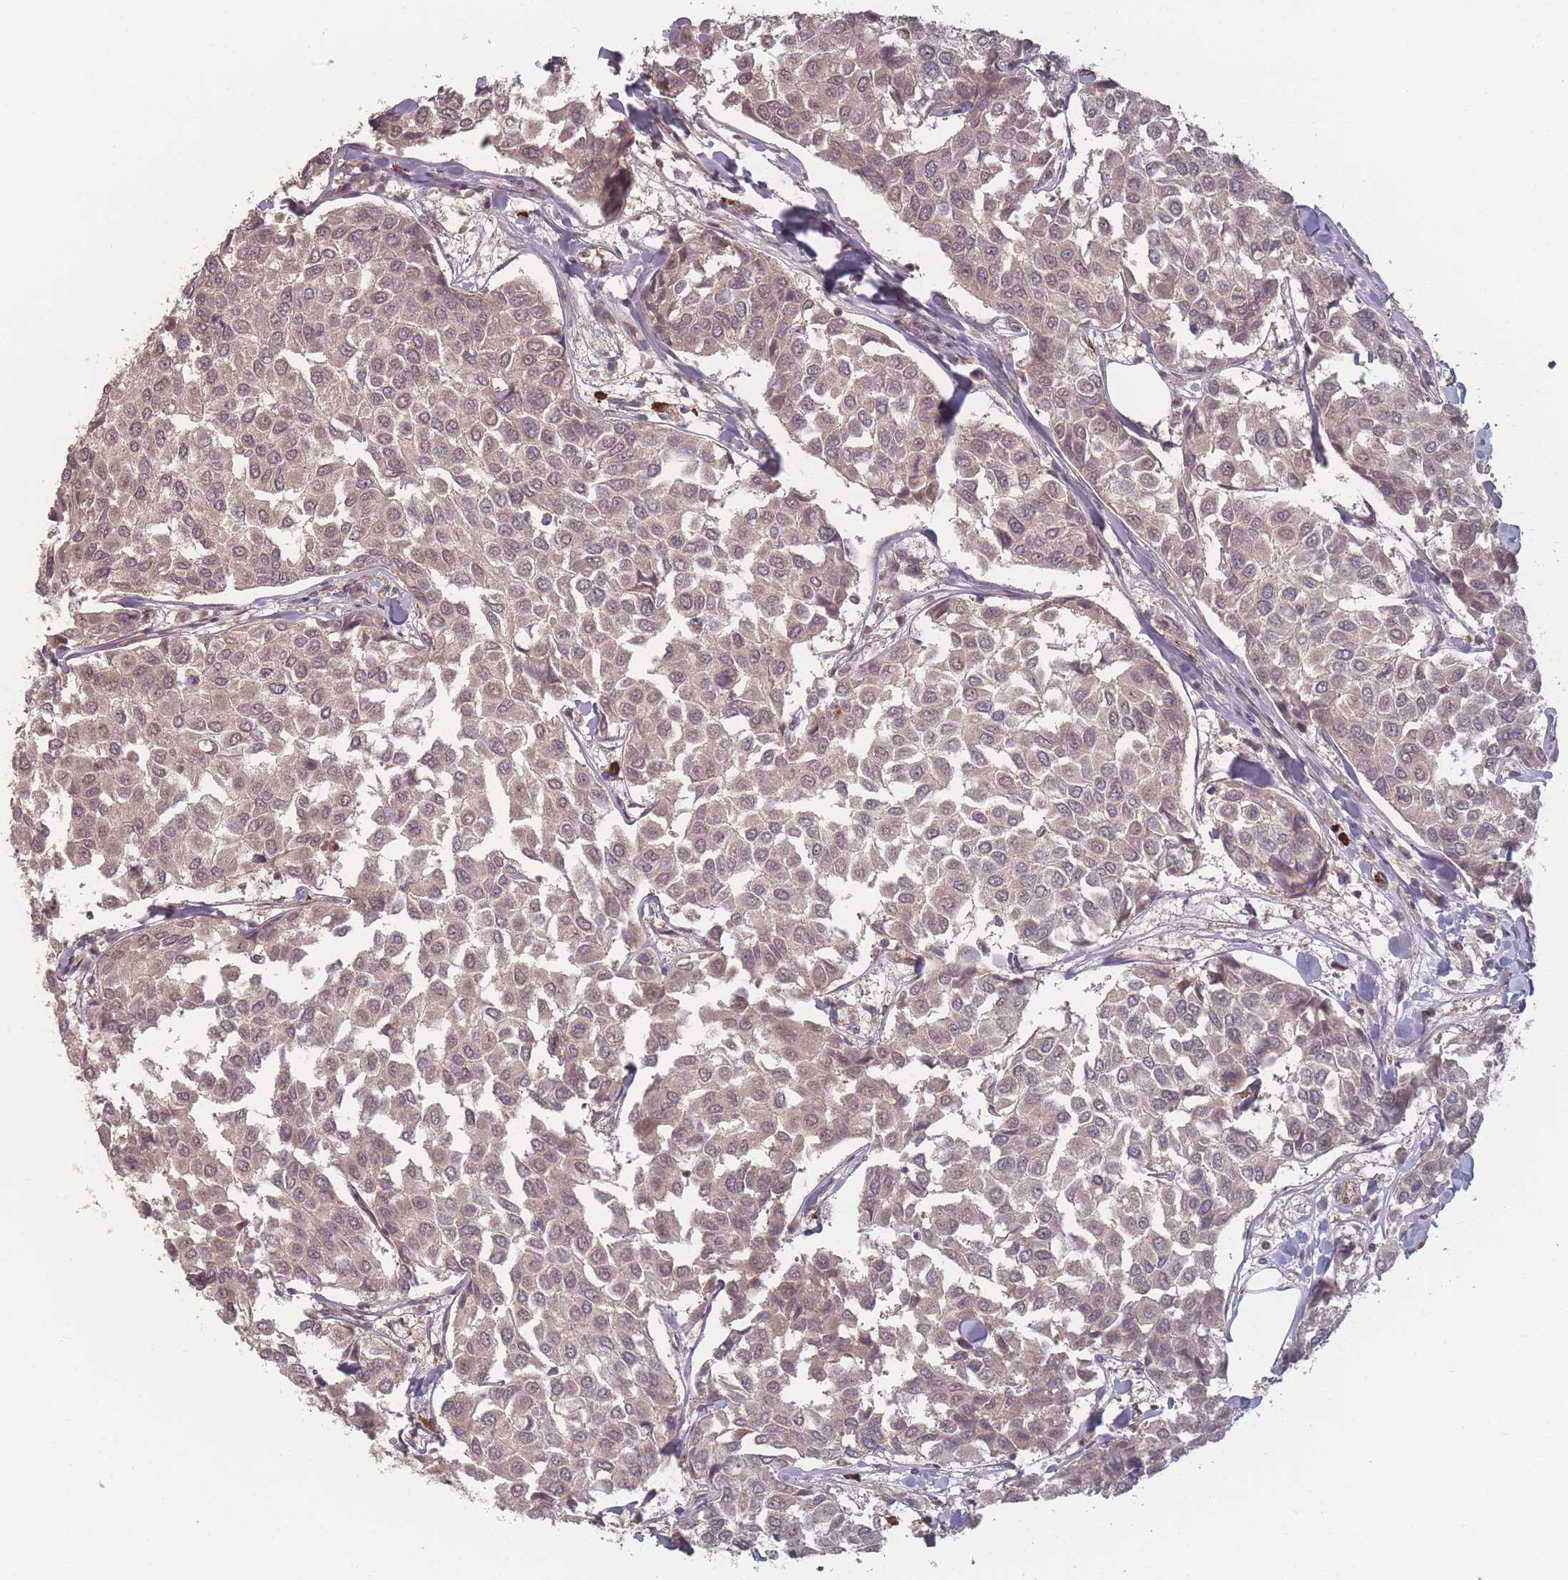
{"staining": {"intensity": "weak", "quantity": ">75%", "location": "nuclear"}, "tissue": "breast cancer", "cell_type": "Tumor cells", "image_type": "cancer", "snomed": [{"axis": "morphology", "description": "Duct carcinoma"}, {"axis": "topography", "description": "Breast"}], "caption": "High-power microscopy captured an IHC micrograph of breast cancer, revealing weak nuclear staining in approximately >75% of tumor cells.", "gene": "HAGH", "patient": {"sex": "female", "age": 55}}